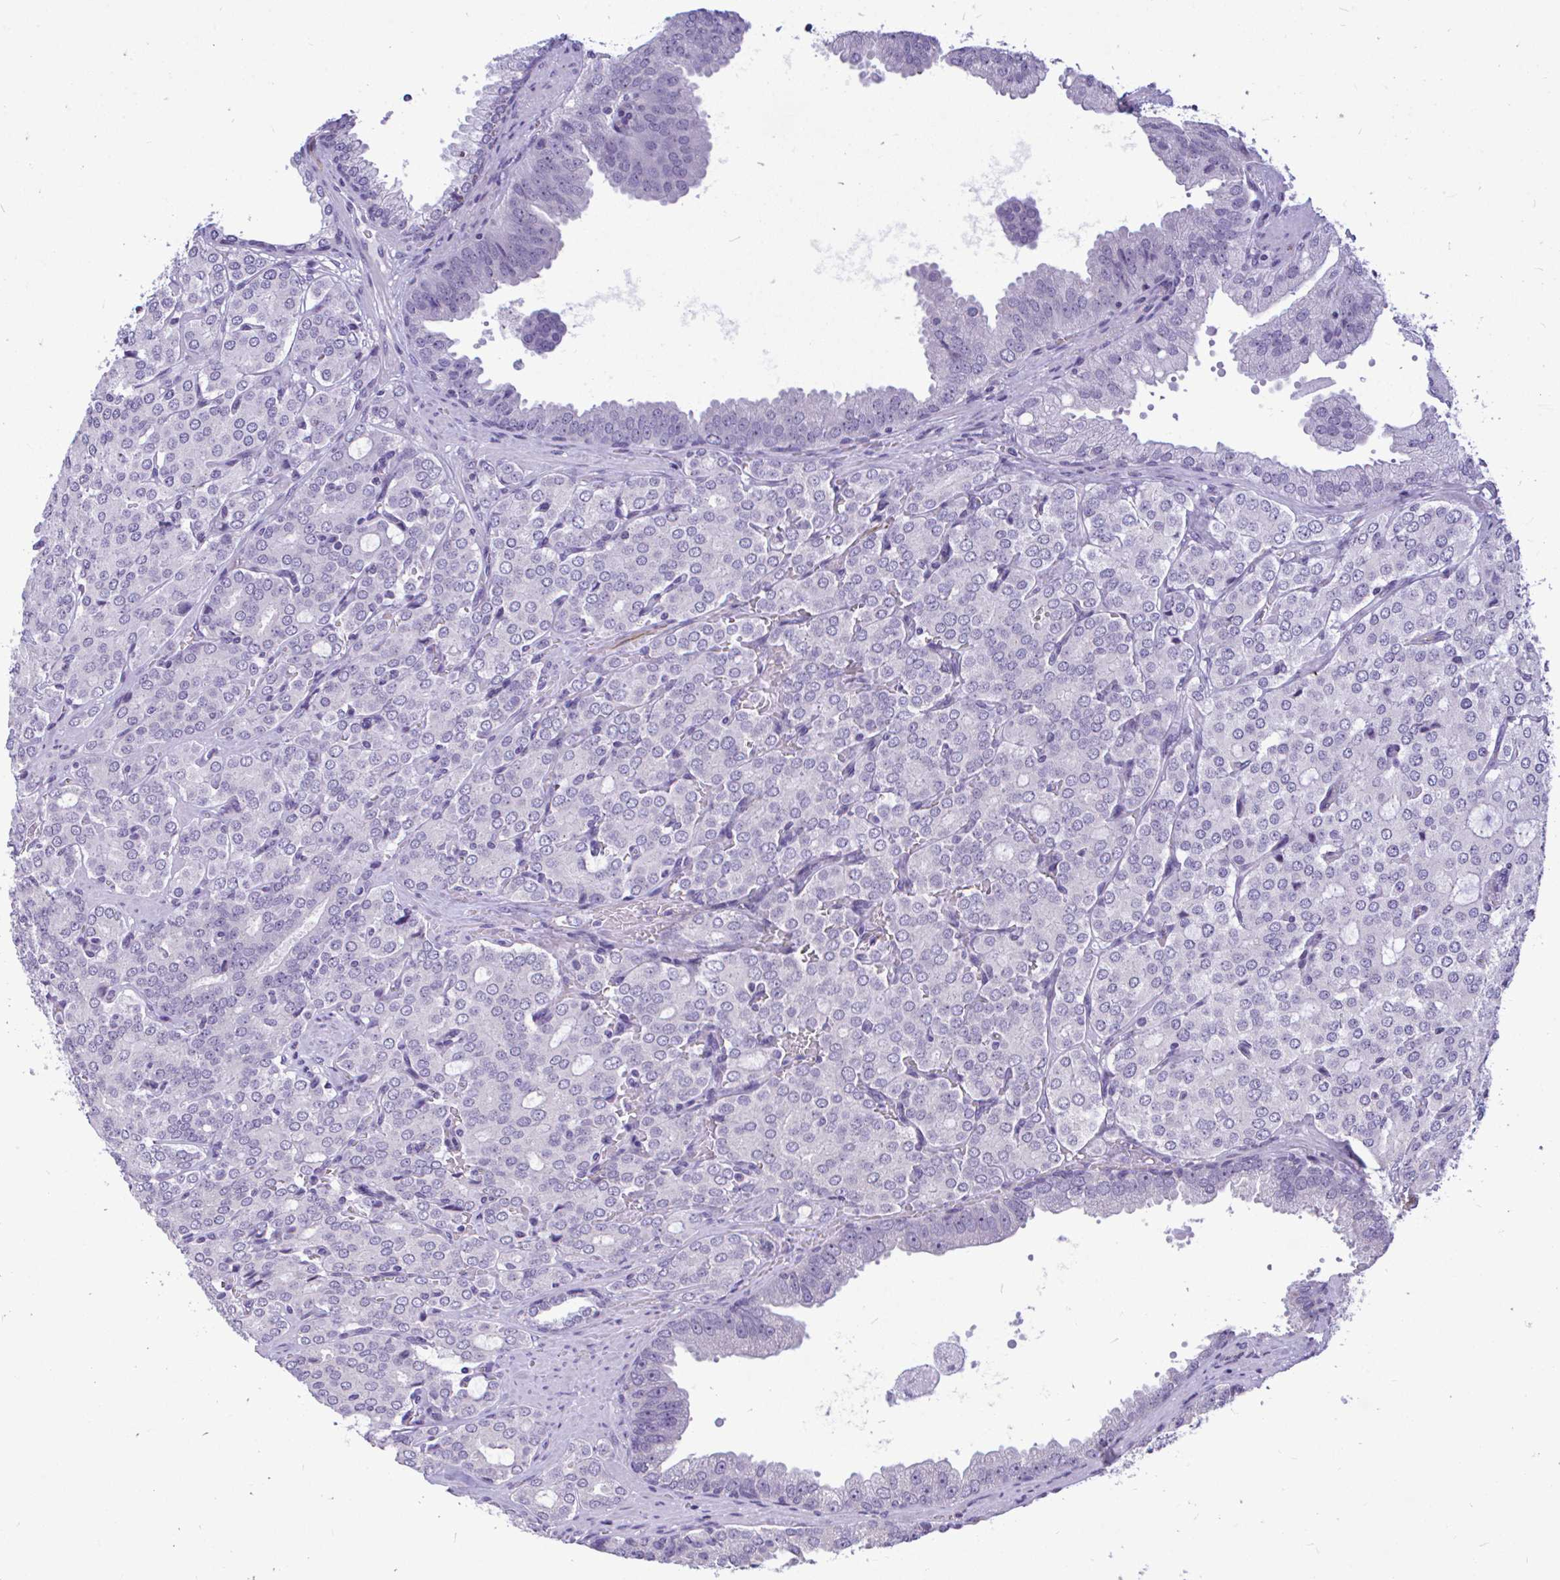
{"staining": {"intensity": "negative", "quantity": "none", "location": "none"}, "tissue": "prostate cancer", "cell_type": "Tumor cells", "image_type": "cancer", "snomed": [{"axis": "morphology", "description": "Adenocarcinoma, Low grade"}, {"axis": "topography", "description": "Prostate"}], "caption": "Photomicrograph shows no significant protein staining in tumor cells of adenocarcinoma (low-grade) (prostate).", "gene": "PIGK", "patient": {"sex": "male", "age": 67}}